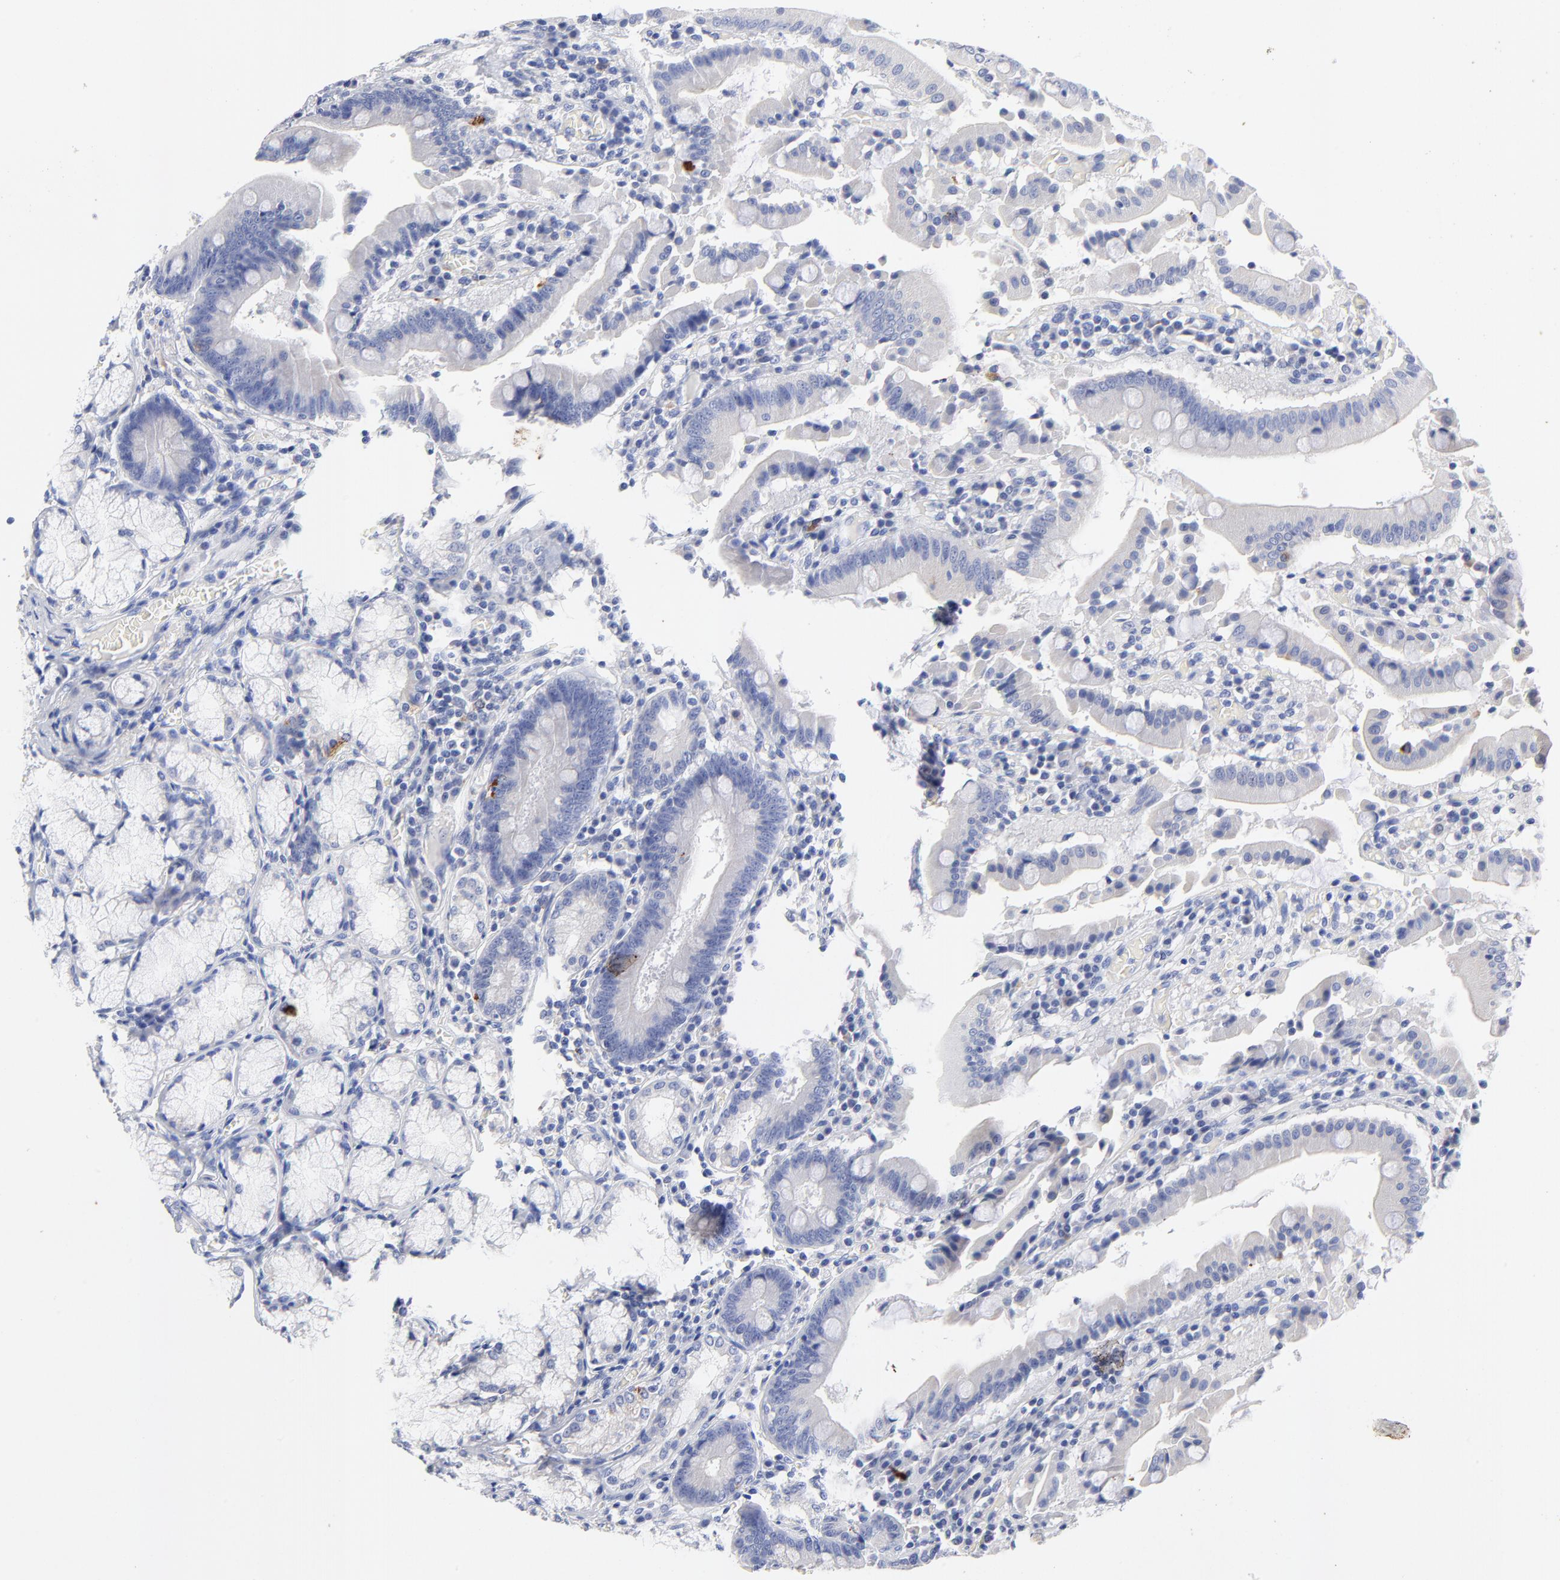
{"staining": {"intensity": "weak", "quantity": "<25%", "location": "cytoplasmic/membranous"}, "tissue": "stomach", "cell_type": "Glandular cells", "image_type": "normal", "snomed": [{"axis": "morphology", "description": "Normal tissue, NOS"}, {"axis": "topography", "description": "Stomach, lower"}], "caption": "This is an immunohistochemistry (IHC) image of benign stomach. There is no positivity in glandular cells.", "gene": "FBXO10", "patient": {"sex": "male", "age": 56}}